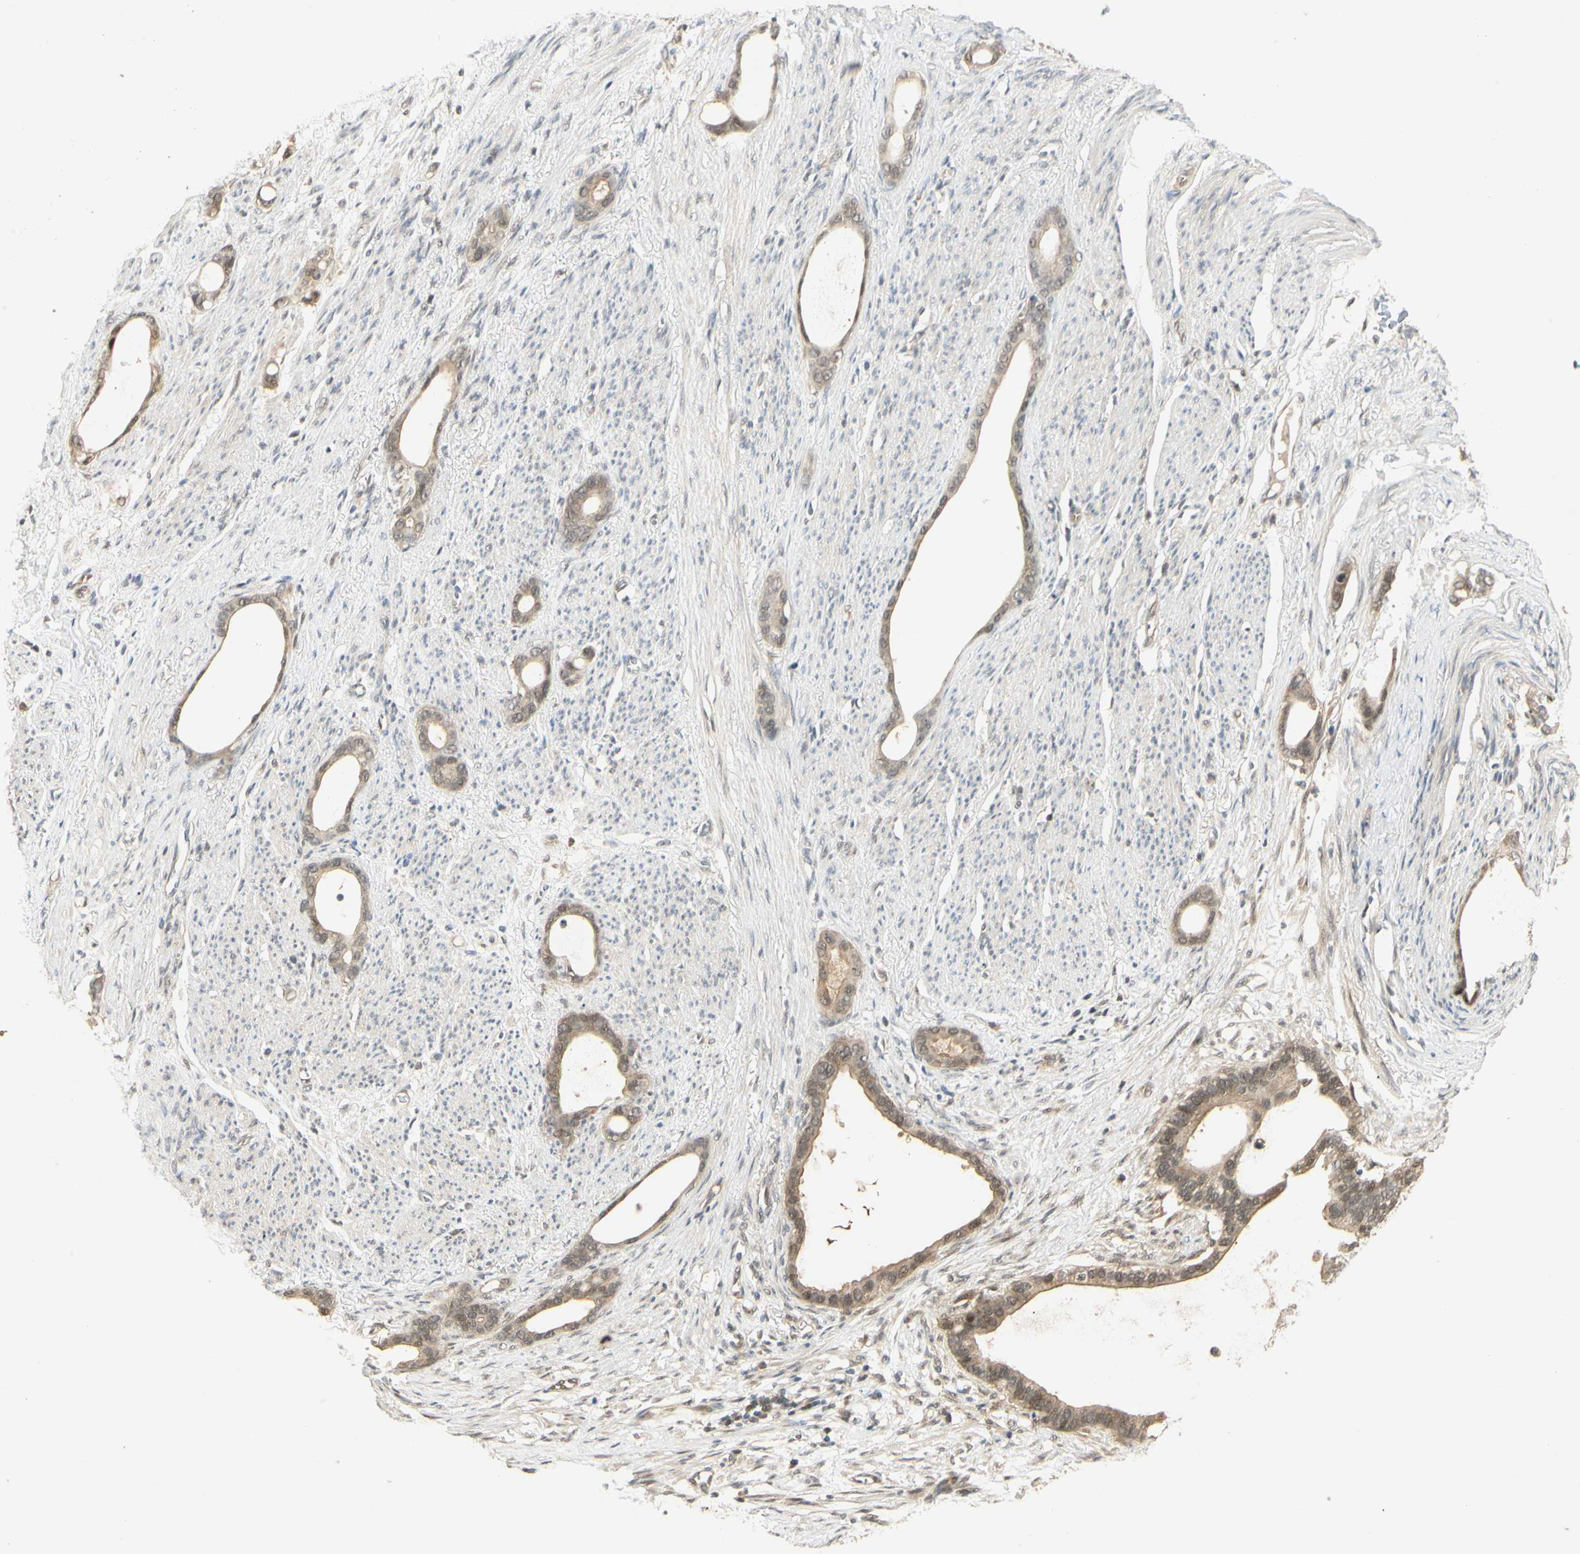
{"staining": {"intensity": "weak", "quantity": ">75%", "location": "cytoplasmic/membranous,nuclear"}, "tissue": "stomach cancer", "cell_type": "Tumor cells", "image_type": "cancer", "snomed": [{"axis": "morphology", "description": "Adenocarcinoma, NOS"}, {"axis": "topography", "description": "Stomach"}], "caption": "Immunohistochemical staining of human adenocarcinoma (stomach) displays weak cytoplasmic/membranous and nuclear protein positivity in about >75% of tumor cells. The protein is stained brown, and the nuclei are stained in blue (DAB IHC with brightfield microscopy, high magnification).", "gene": "UBE2Z", "patient": {"sex": "female", "age": 75}}